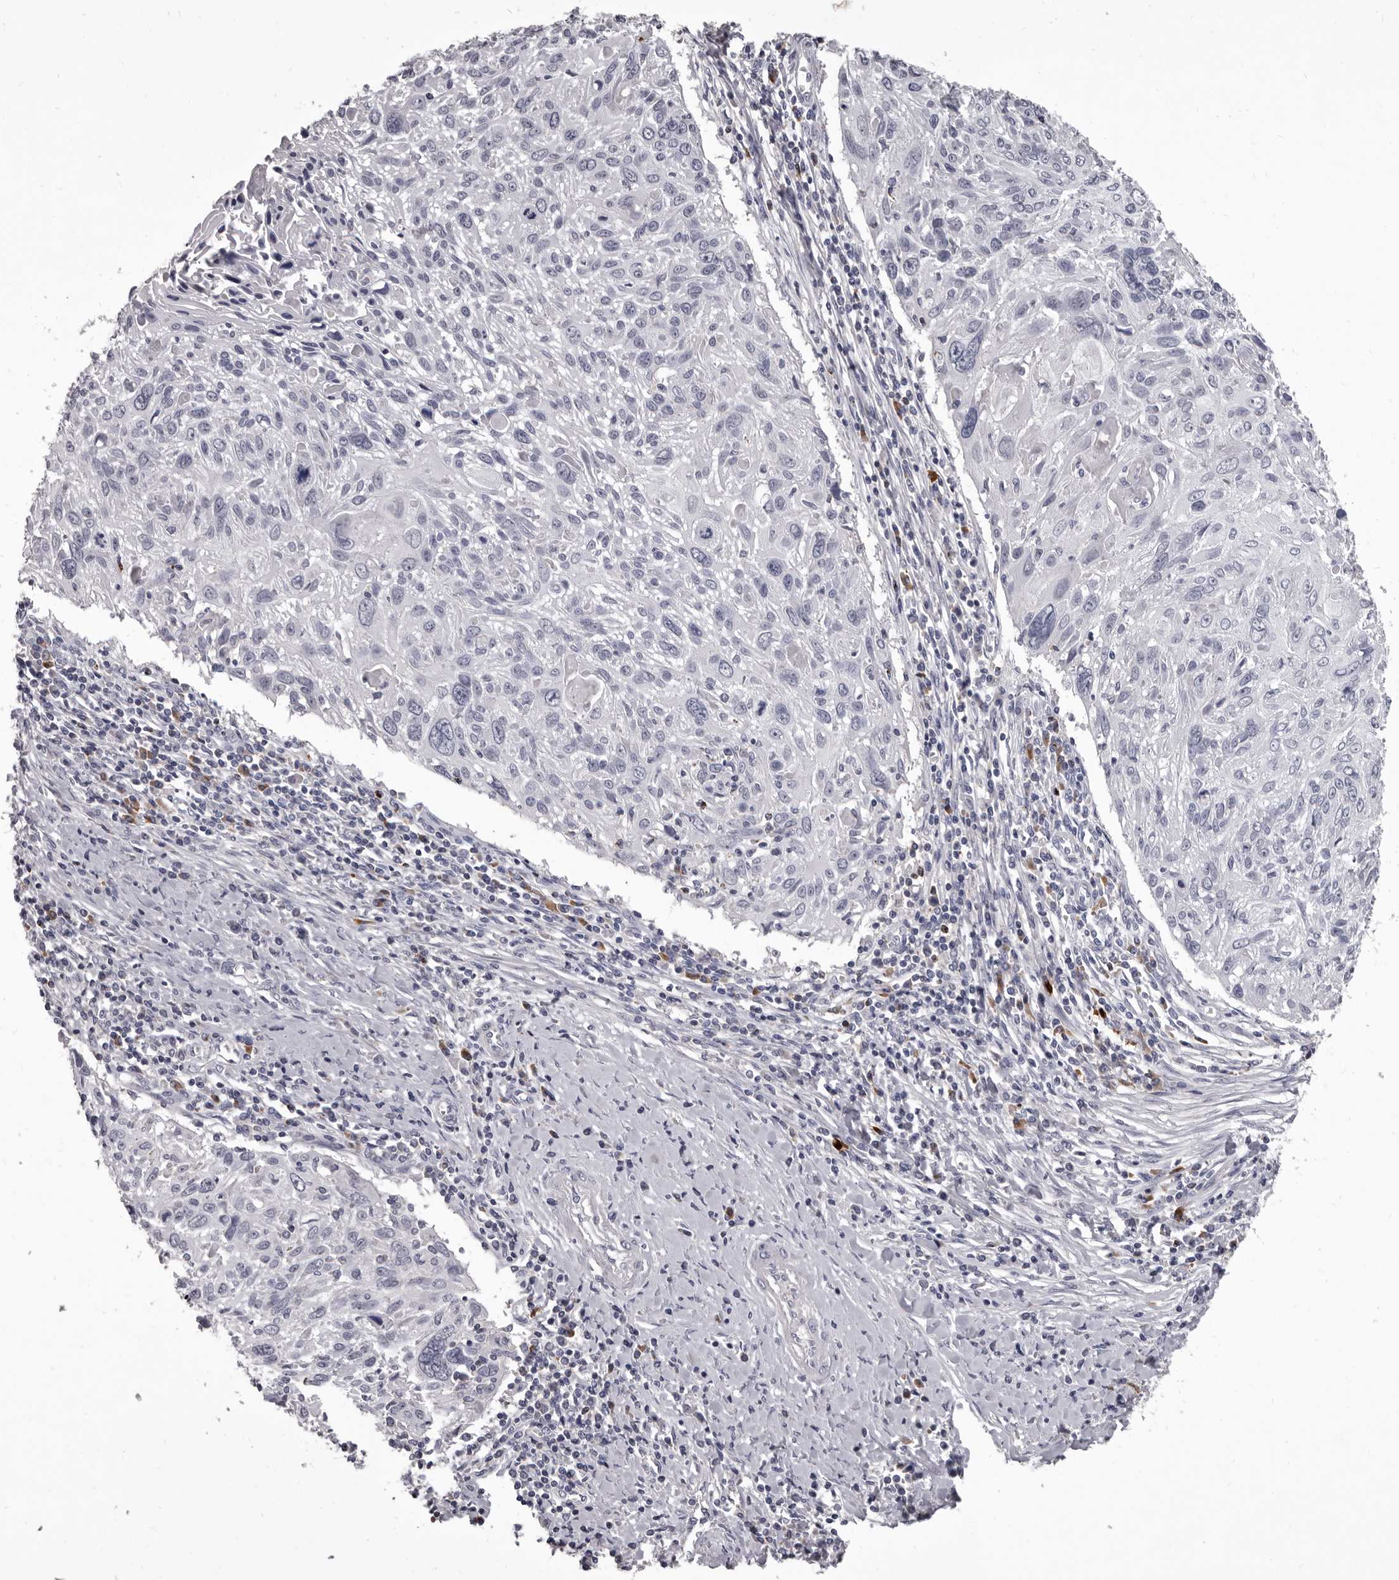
{"staining": {"intensity": "negative", "quantity": "none", "location": "none"}, "tissue": "cervical cancer", "cell_type": "Tumor cells", "image_type": "cancer", "snomed": [{"axis": "morphology", "description": "Squamous cell carcinoma, NOS"}, {"axis": "topography", "description": "Cervix"}], "caption": "IHC of human cervical squamous cell carcinoma reveals no staining in tumor cells.", "gene": "GZMH", "patient": {"sex": "female", "age": 51}}